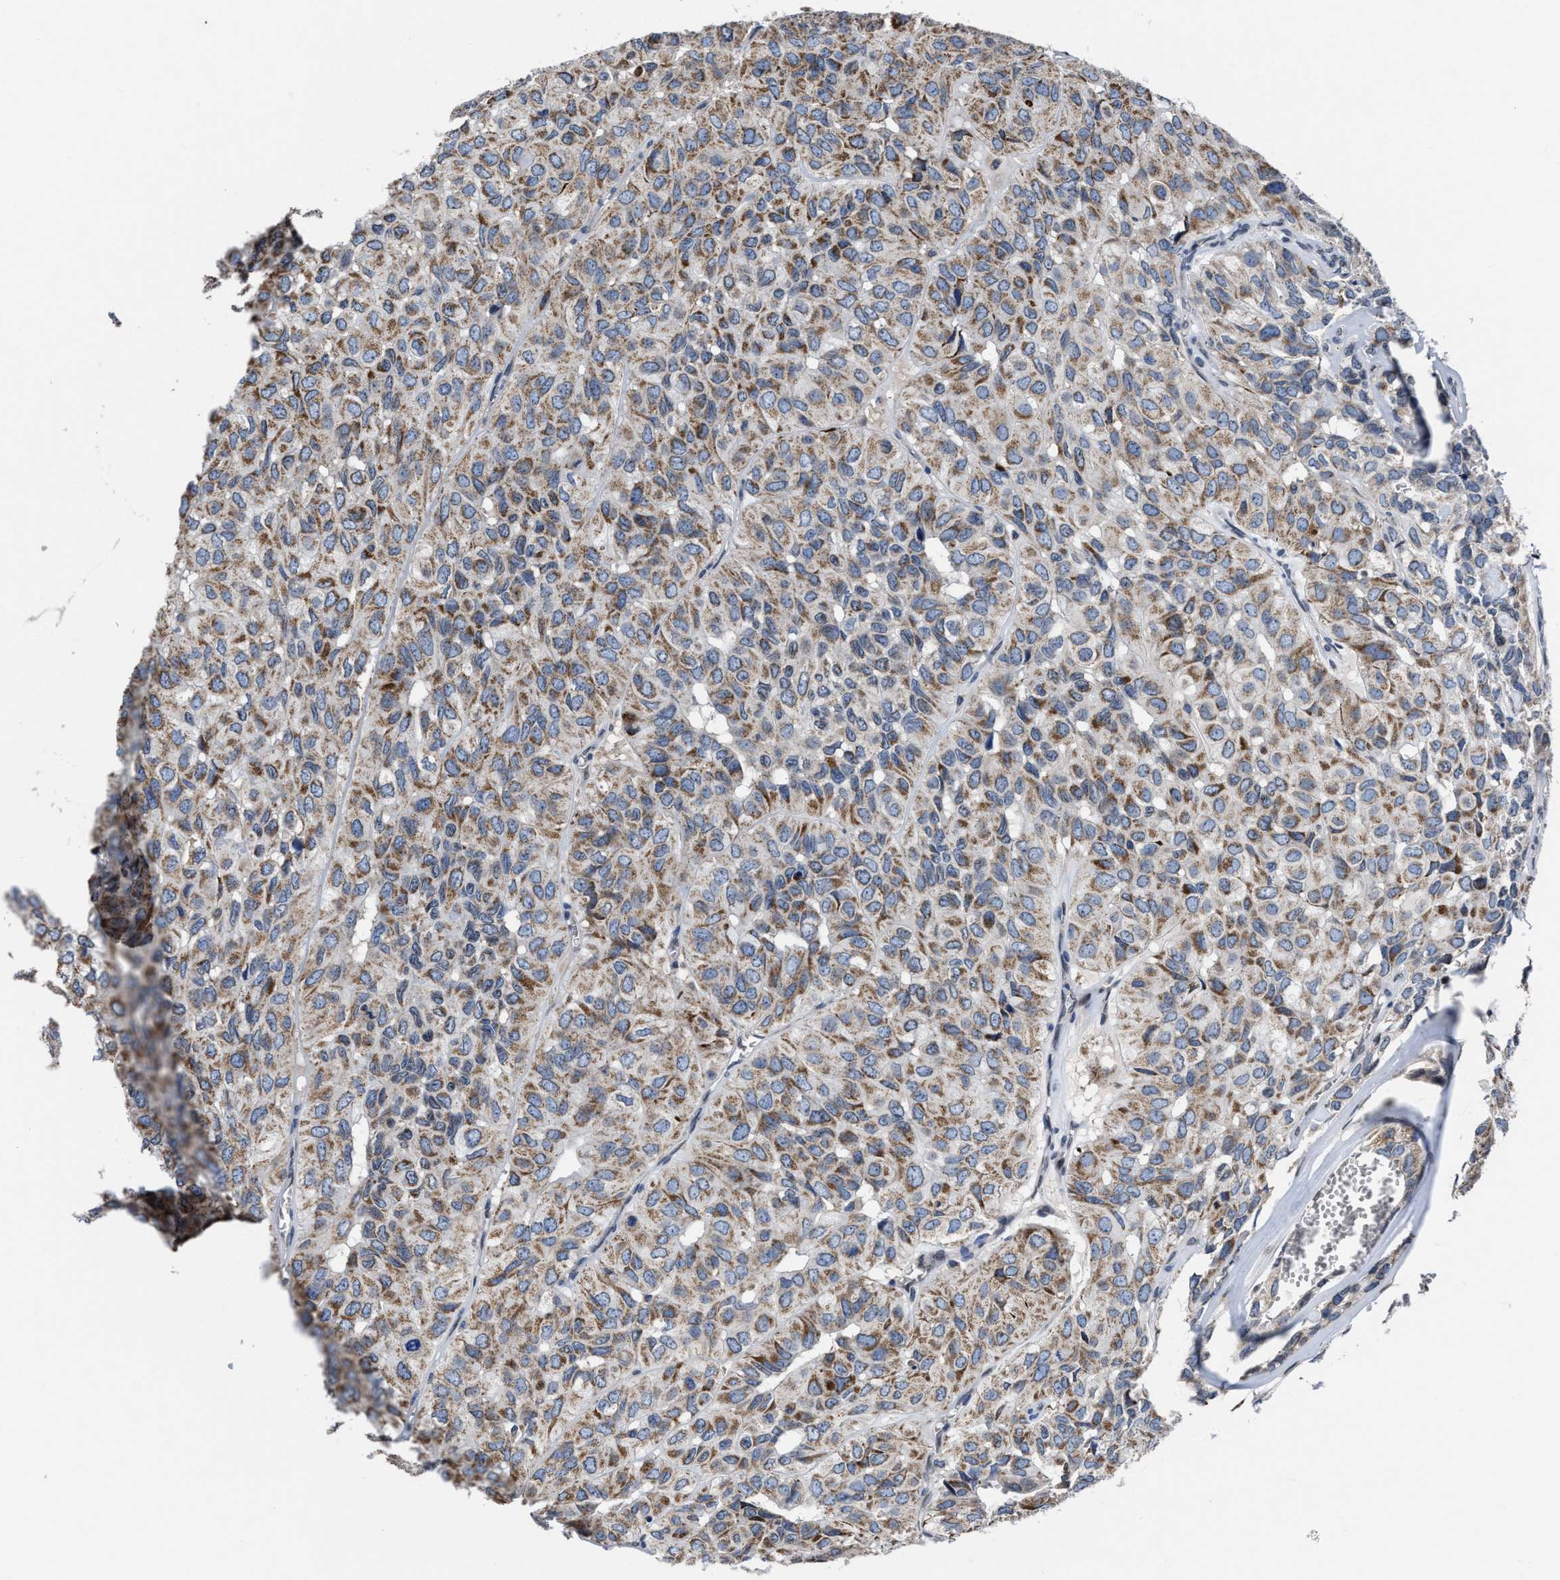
{"staining": {"intensity": "moderate", "quantity": ">75%", "location": "cytoplasmic/membranous"}, "tissue": "head and neck cancer", "cell_type": "Tumor cells", "image_type": "cancer", "snomed": [{"axis": "morphology", "description": "Adenocarcinoma, NOS"}, {"axis": "topography", "description": "Salivary gland, NOS"}, {"axis": "topography", "description": "Head-Neck"}], "caption": "Tumor cells reveal moderate cytoplasmic/membranous positivity in approximately >75% of cells in head and neck cancer (adenocarcinoma).", "gene": "CACNA1D", "patient": {"sex": "female", "age": 76}}